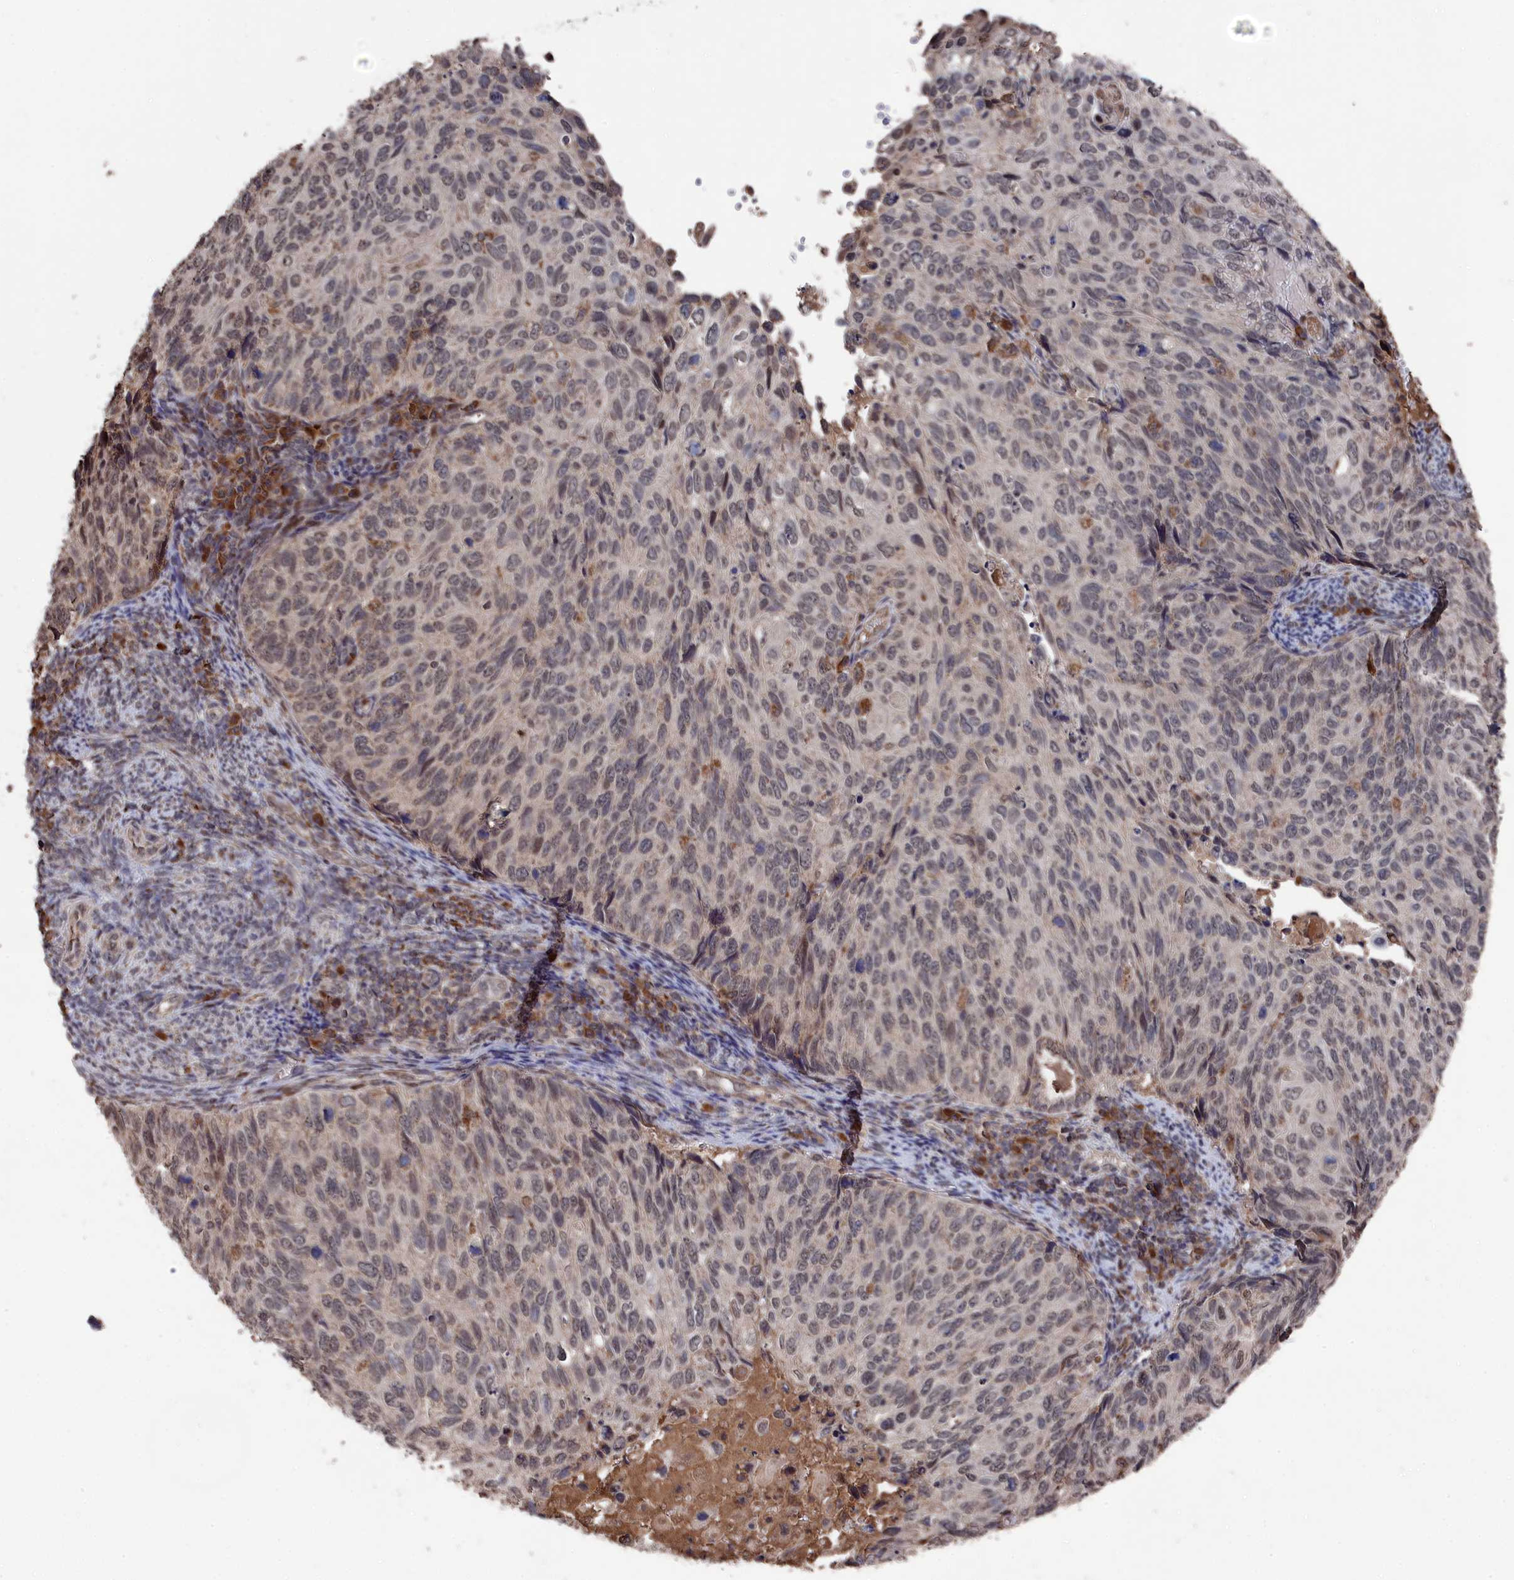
{"staining": {"intensity": "weak", "quantity": "25%-75%", "location": "nuclear"}, "tissue": "cervical cancer", "cell_type": "Tumor cells", "image_type": "cancer", "snomed": [{"axis": "morphology", "description": "Squamous cell carcinoma, NOS"}, {"axis": "topography", "description": "Cervix"}], "caption": "Brown immunohistochemical staining in cervical cancer reveals weak nuclear staining in approximately 25%-75% of tumor cells. Nuclei are stained in blue.", "gene": "CEACAM21", "patient": {"sex": "female", "age": 70}}